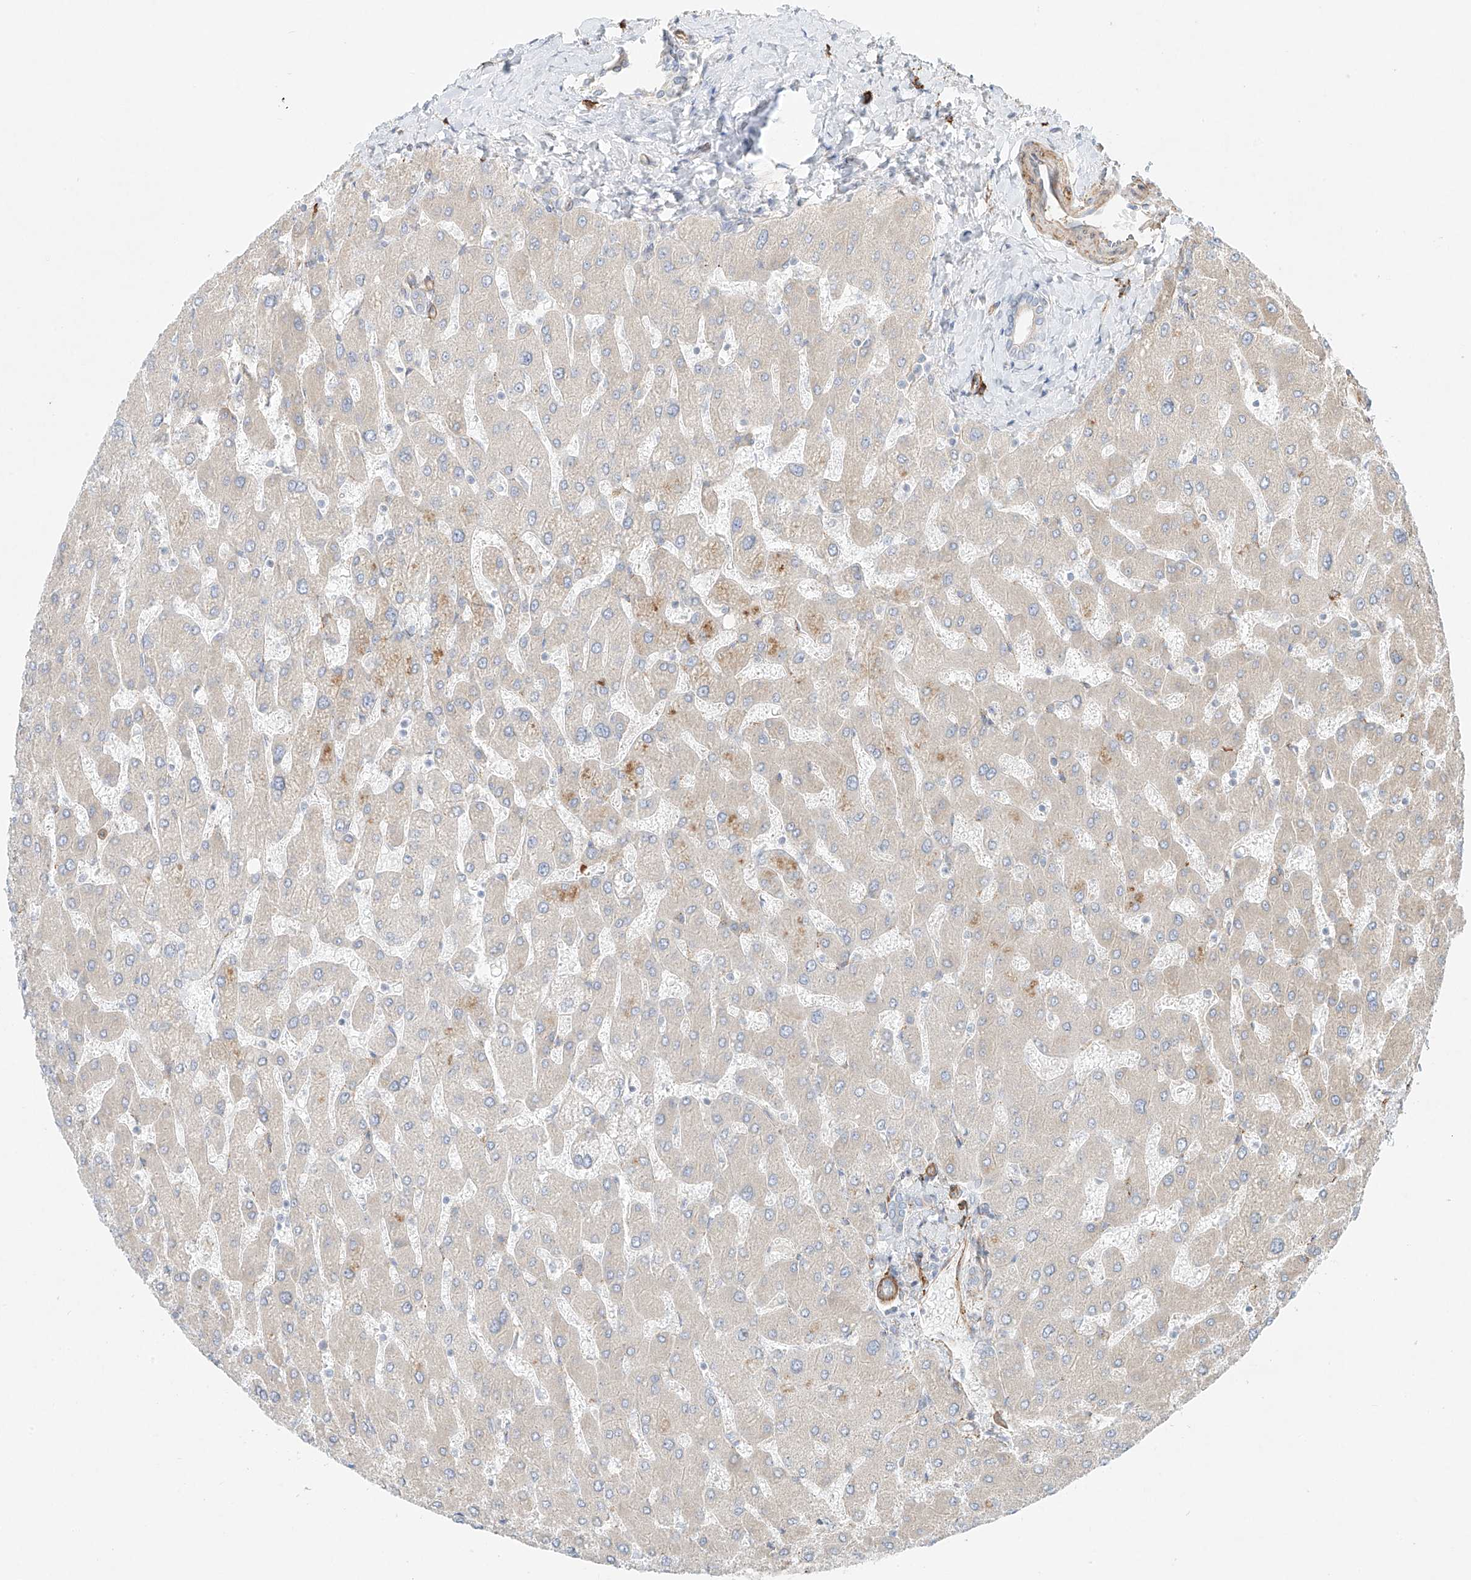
{"staining": {"intensity": "negative", "quantity": "none", "location": "none"}, "tissue": "liver", "cell_type": "Cholangiocytes", "image_type": "normal", "snomed": [{"axis": "morphology", "description": "Normal tissue, NOS"}, {"axis": "topography", "description": "Liver"}], "caption": "IHC of unremarkable human liver exhibits no staining in cholangiocytes.", "gene": "EIPR1", "patient": {"sex": "male", "age": 55}}